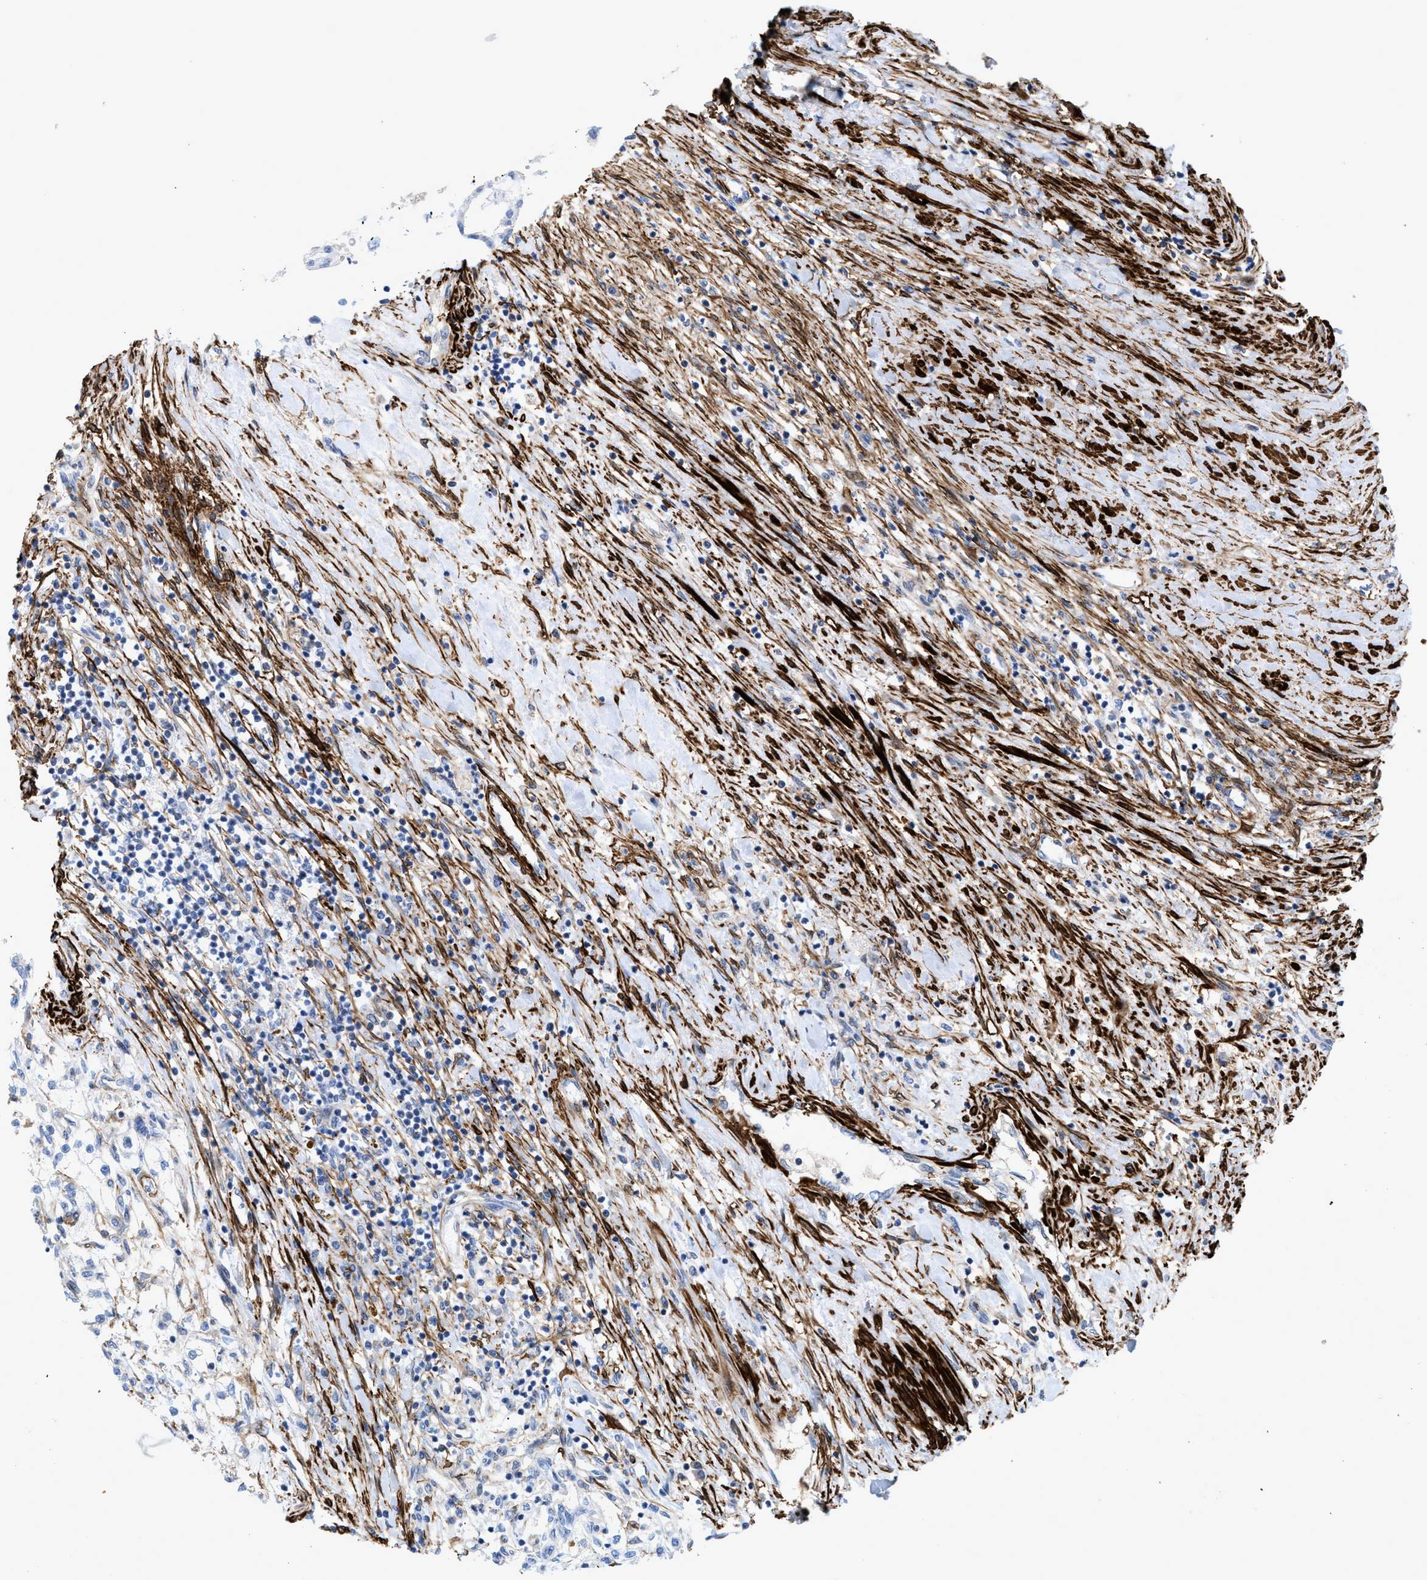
{"staining": {"intensity": "negative", "quantity": "none", "location": "none"}, "tissue": "renal cancer", "cell_type": "Tumor cells", "image_type": "cancer", "snomed": [{"axis": "morphology", "description": "Adenocarcinoma, NOS"}, {"axis": "topography", "description": "Kidney"}], "caption": "Immunohistochemical staining of adenocarcinoma (renal) demonstrates no significant positivity in tumor cells.", "gene": "TAGLN", "patient": {"sex": "male", "age": 68}}